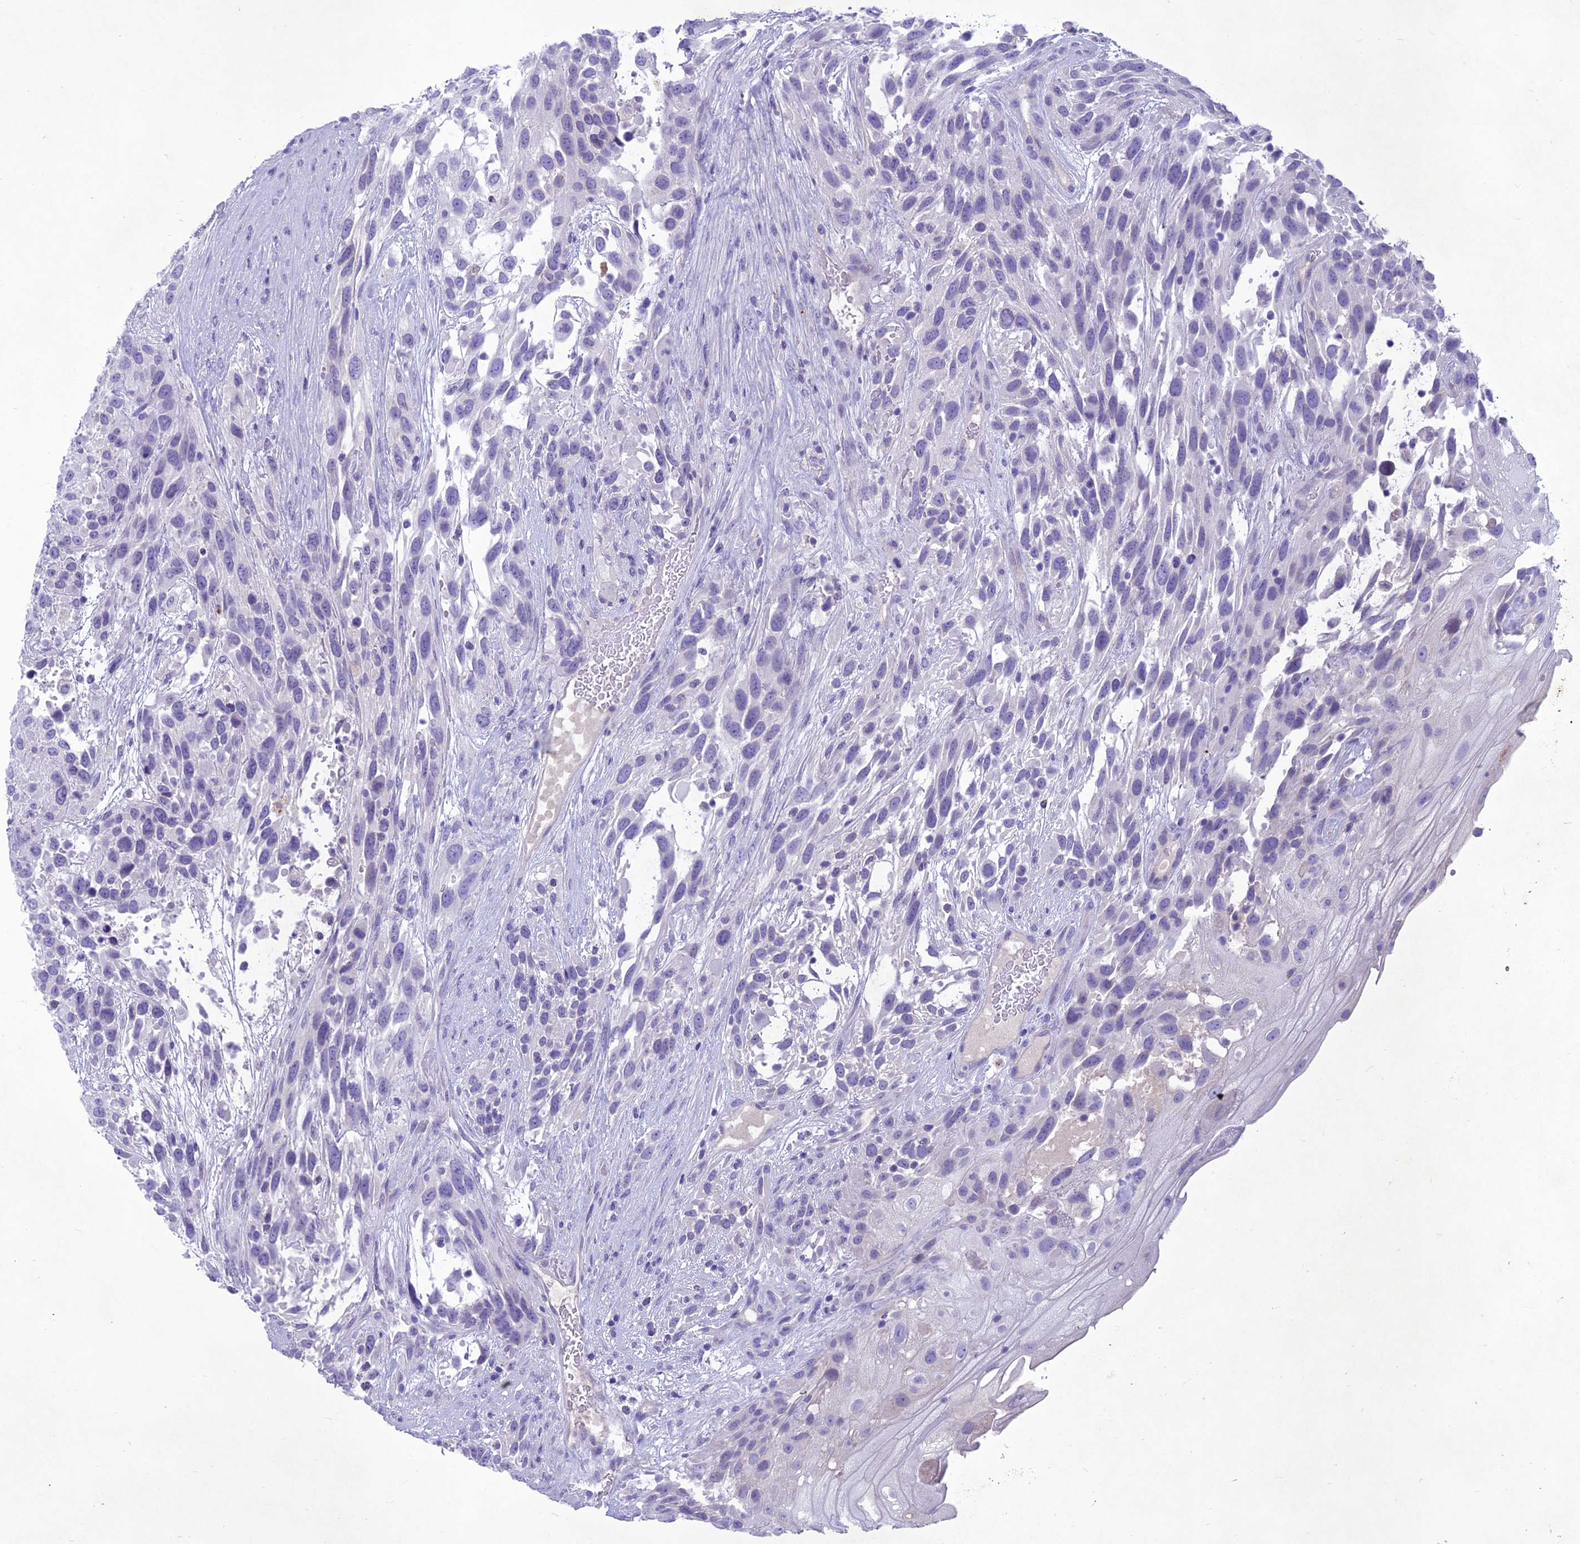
{"staining": {"intensity": "negative", "quantity": "none", "location": "none"}, "tissue": "urothelial cancer", "cell_type": "Tumor cells", "image_type": "cancer", "snomed": [{"axis": "morphology", "description": "Urothelial carcinoma, High grade"}, {"axis": "topography", "description": "Urinary bladder"}], "caption": "IHC of human urothelial cancer reveals no expression in tumor cells.", "gene": "IFT172", "patient": {"sex": "female", "age": 70}}